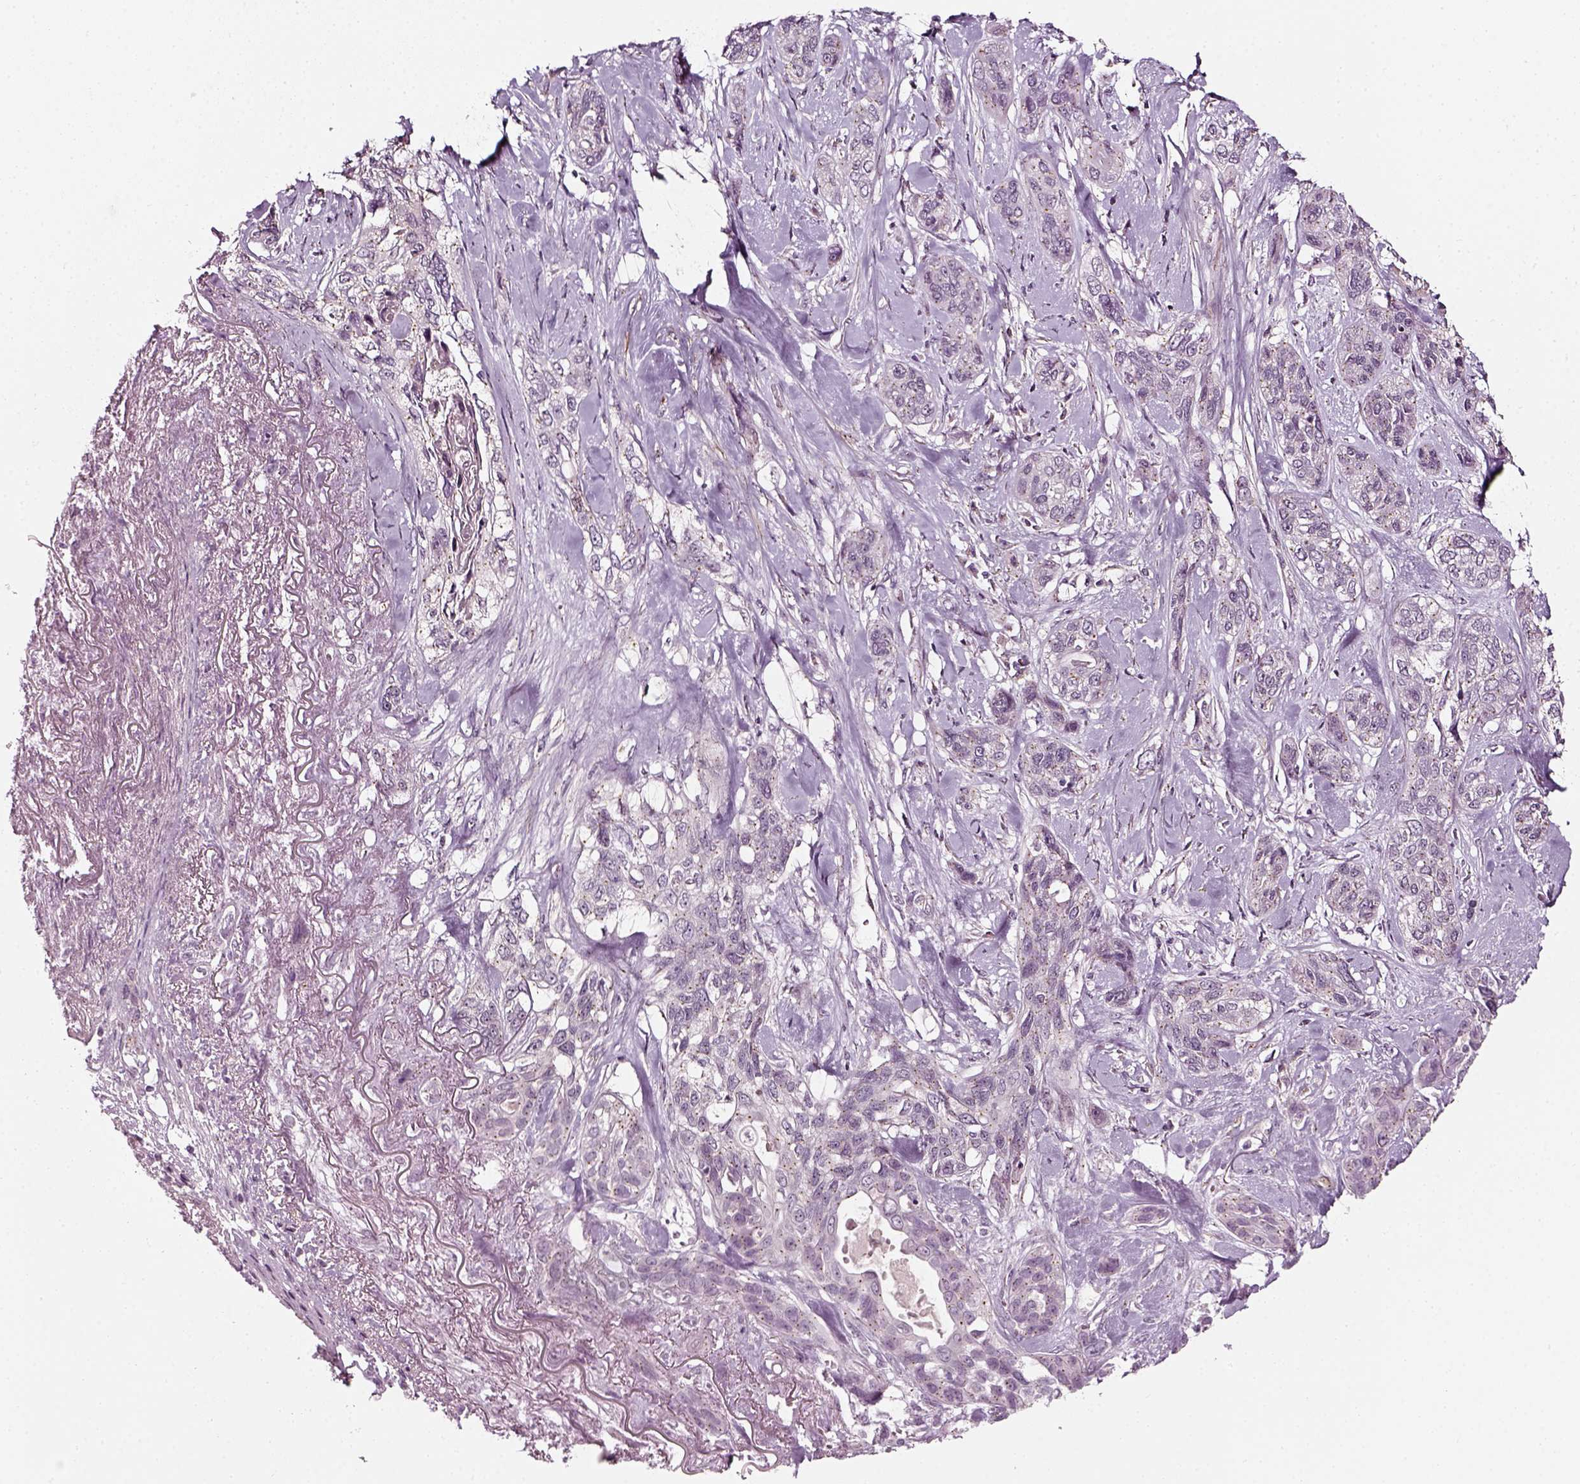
{"staining": {"intensity": "negative", "quantity": "none", "location": "none"}, "tissue": "lung cancer", "cell_type": "Tumor cells", "image_type": "cancer", "snomed": [{"axis": "morphology", "description": "Squamous cell carcinoma, NOS"}, {"axis": "topography", "description": "Lung"}], "caption": "A high-resolution micrograph shows IHC staining of lung squamous cell carcinoma, which reveals no significant expression in tumor cells.", "gene": "MLIP", "patient": {"sex": "female", "age": 70}}